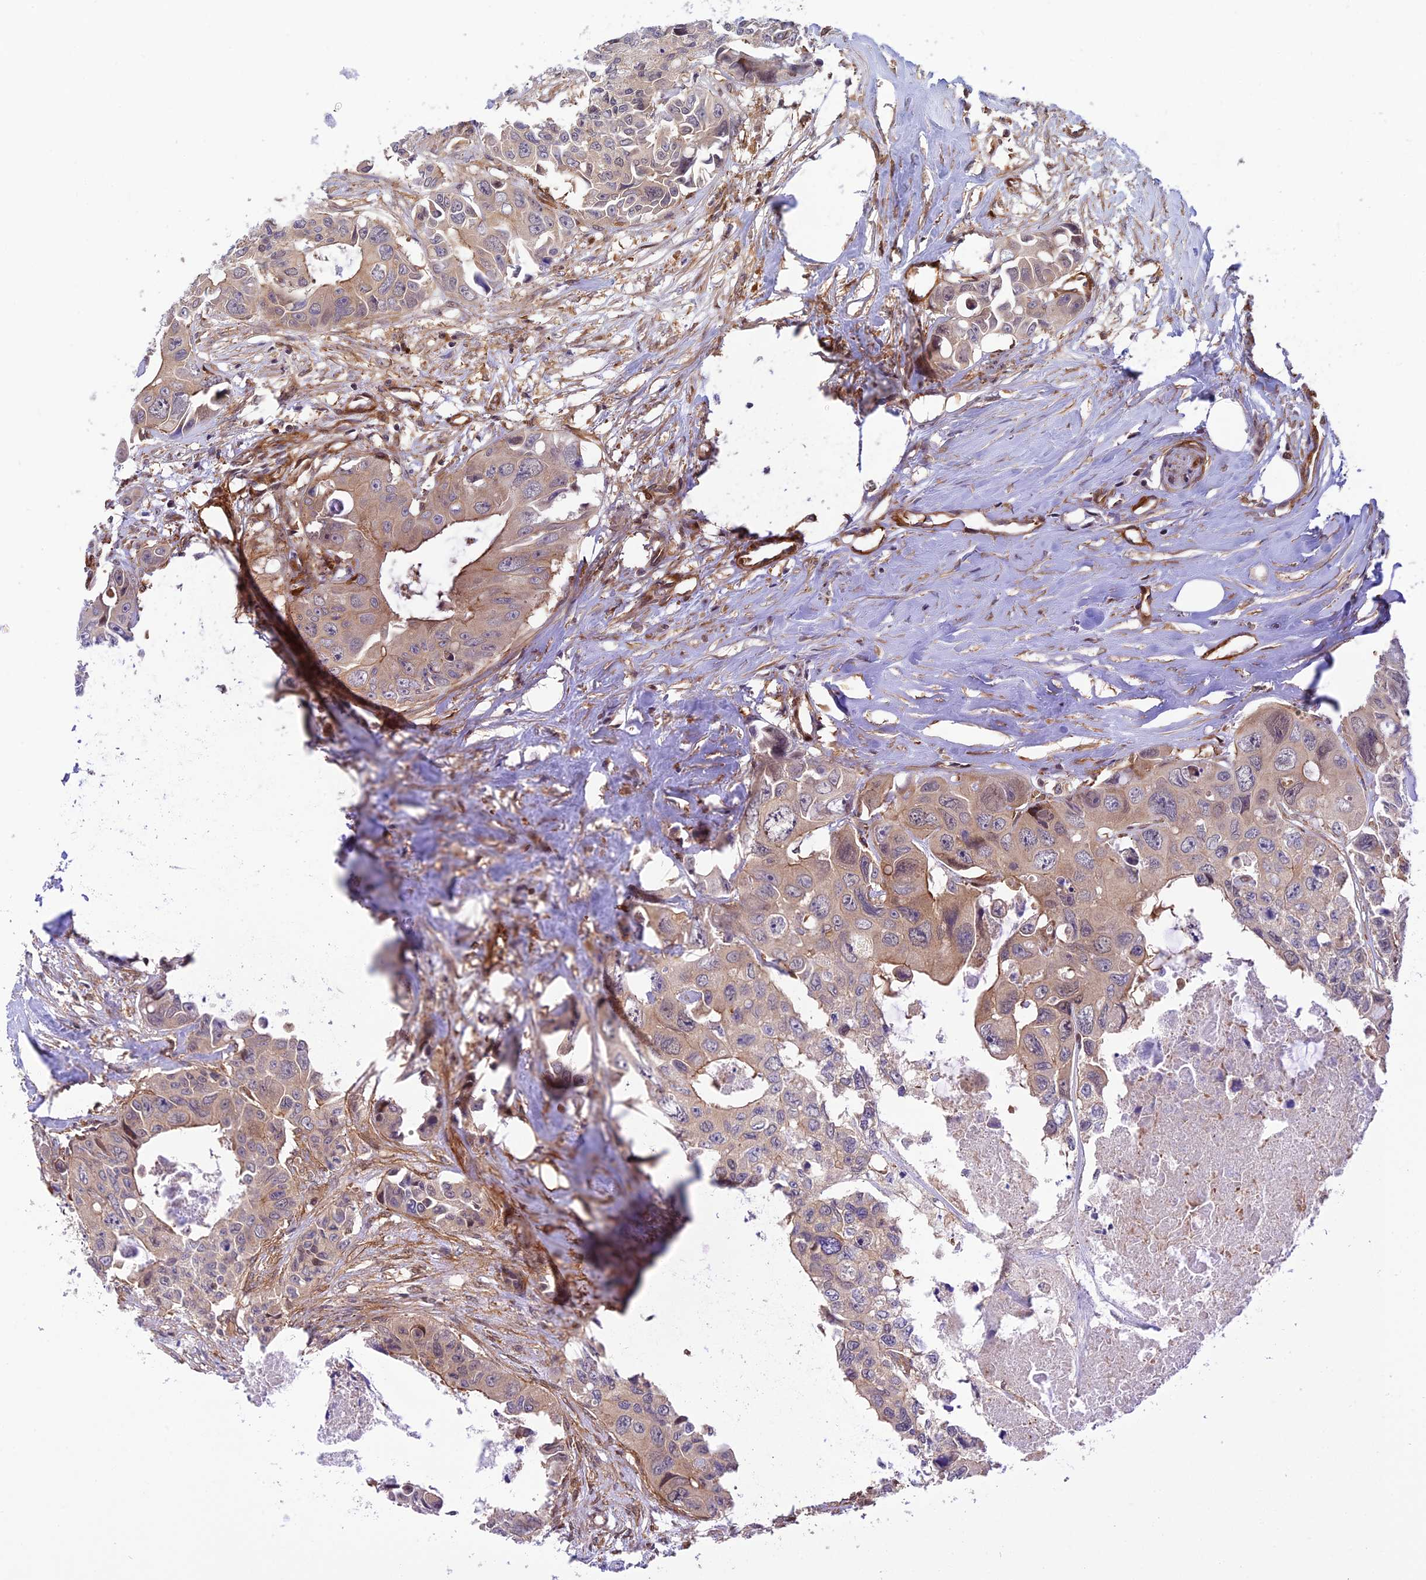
{"staining": {"intensity": "weak", "quantity": ">75%", "location": "cytoplasmic/membranous"}, "tissue": "colorectal cancer", "cell_type": "Tumor cells", "image_type": "cancer", "snomed": [{"axis": "morphology", "description": "Adenocarcinoma, NOS"}, {"axis": "topography", "description": "Rectum"}], "caption": "Weak cytoplasmic/membranous protein positivity is present in about >75% of tumor cells in colorectal adenocarcinoma.", "gene": "EVI5L", "patient": {"sex": "male", "age": 87}}